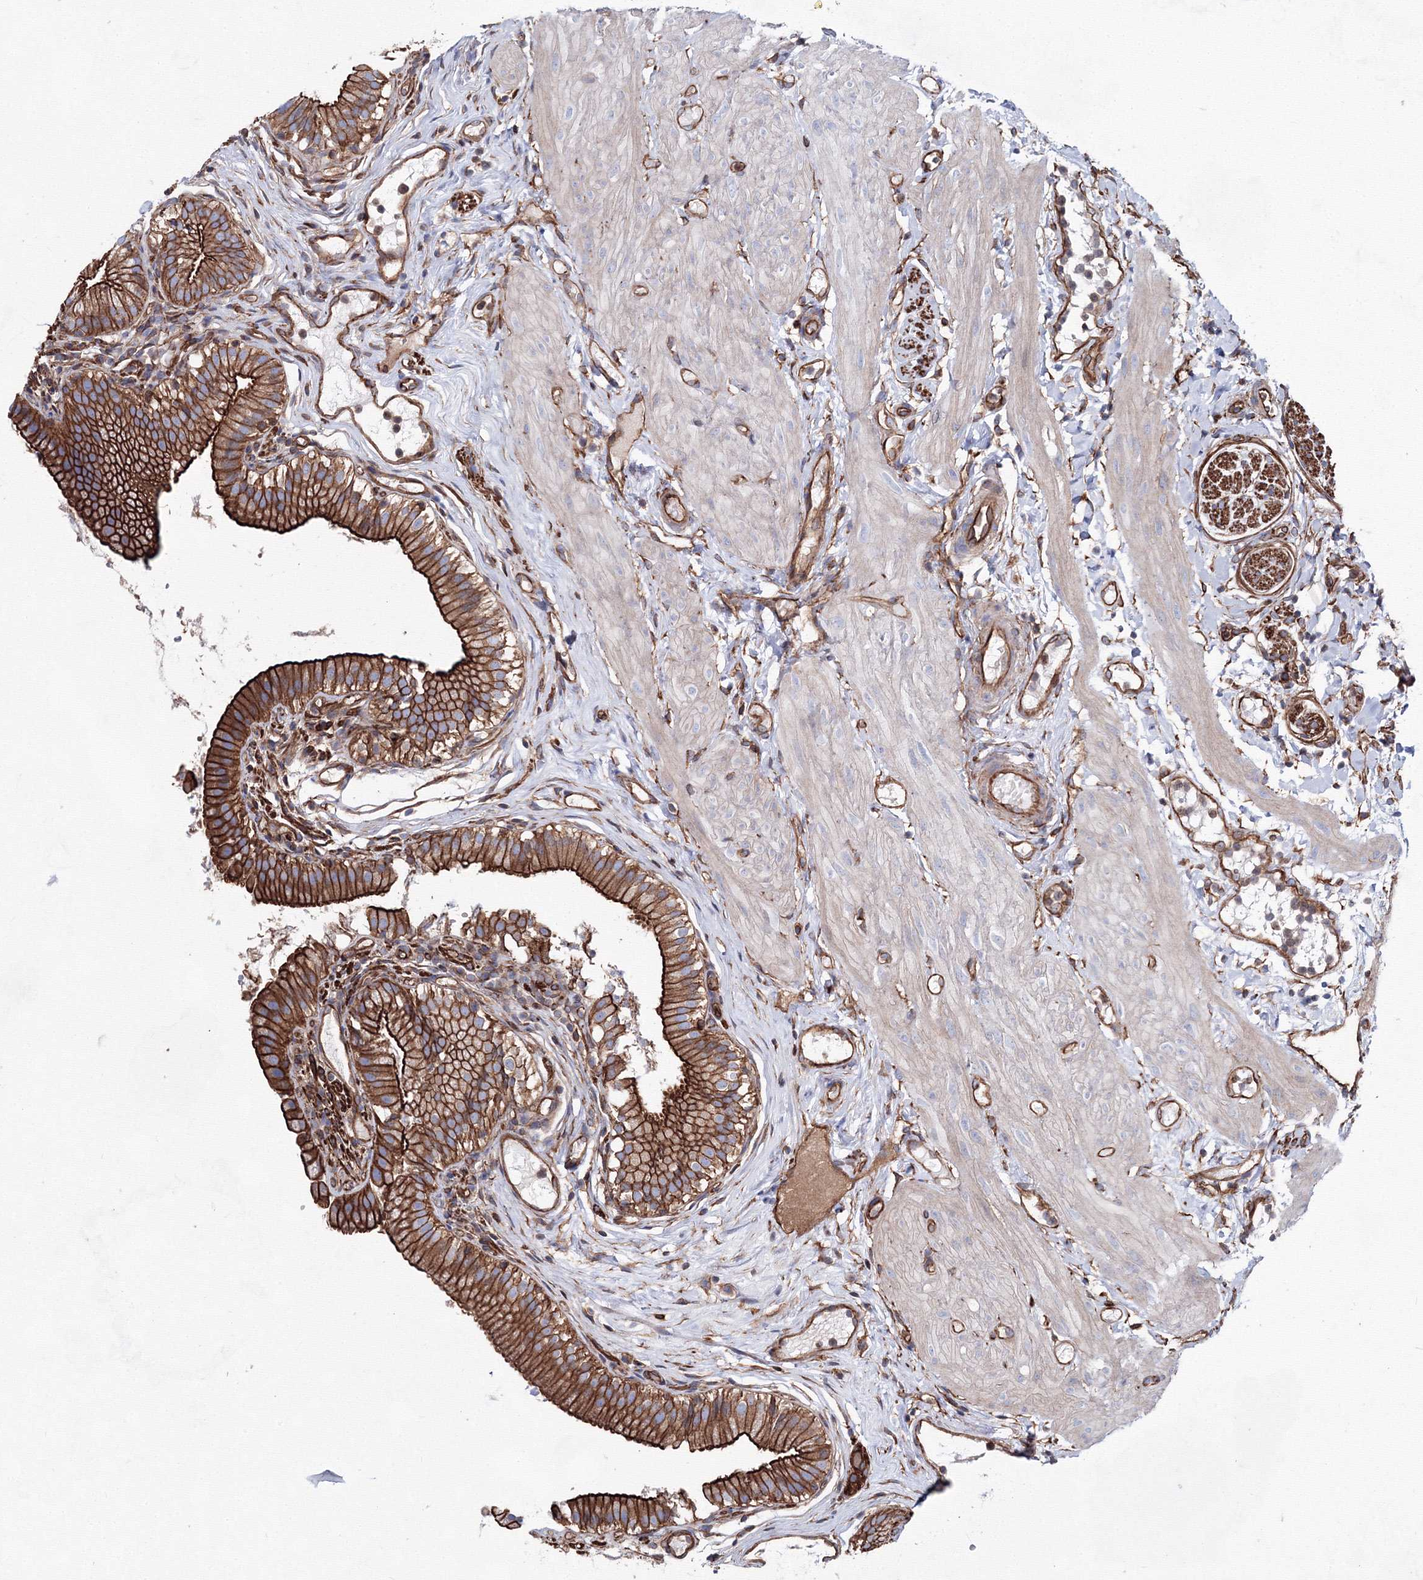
{"staining": {"intensity": "strong", "quantity": ">75%", "location": "cytoplasmic/membranous"}, "tissue": "gallbladder", "cell_type": "Glandular cells", "image_type": "normal", "snomed": [{"axis": "morphology", "description": "Normal tissue, NOS"}, {"axis": "topography", "description": "Gallbladder"}], "caption": "Human gallbladder stained with a brown dye shows strong cytoplasmic/membranous positive staining in about >75% of glandular cells.", "gene": "ANKRD37", "patient": {"sex": "female", "age": 26}}